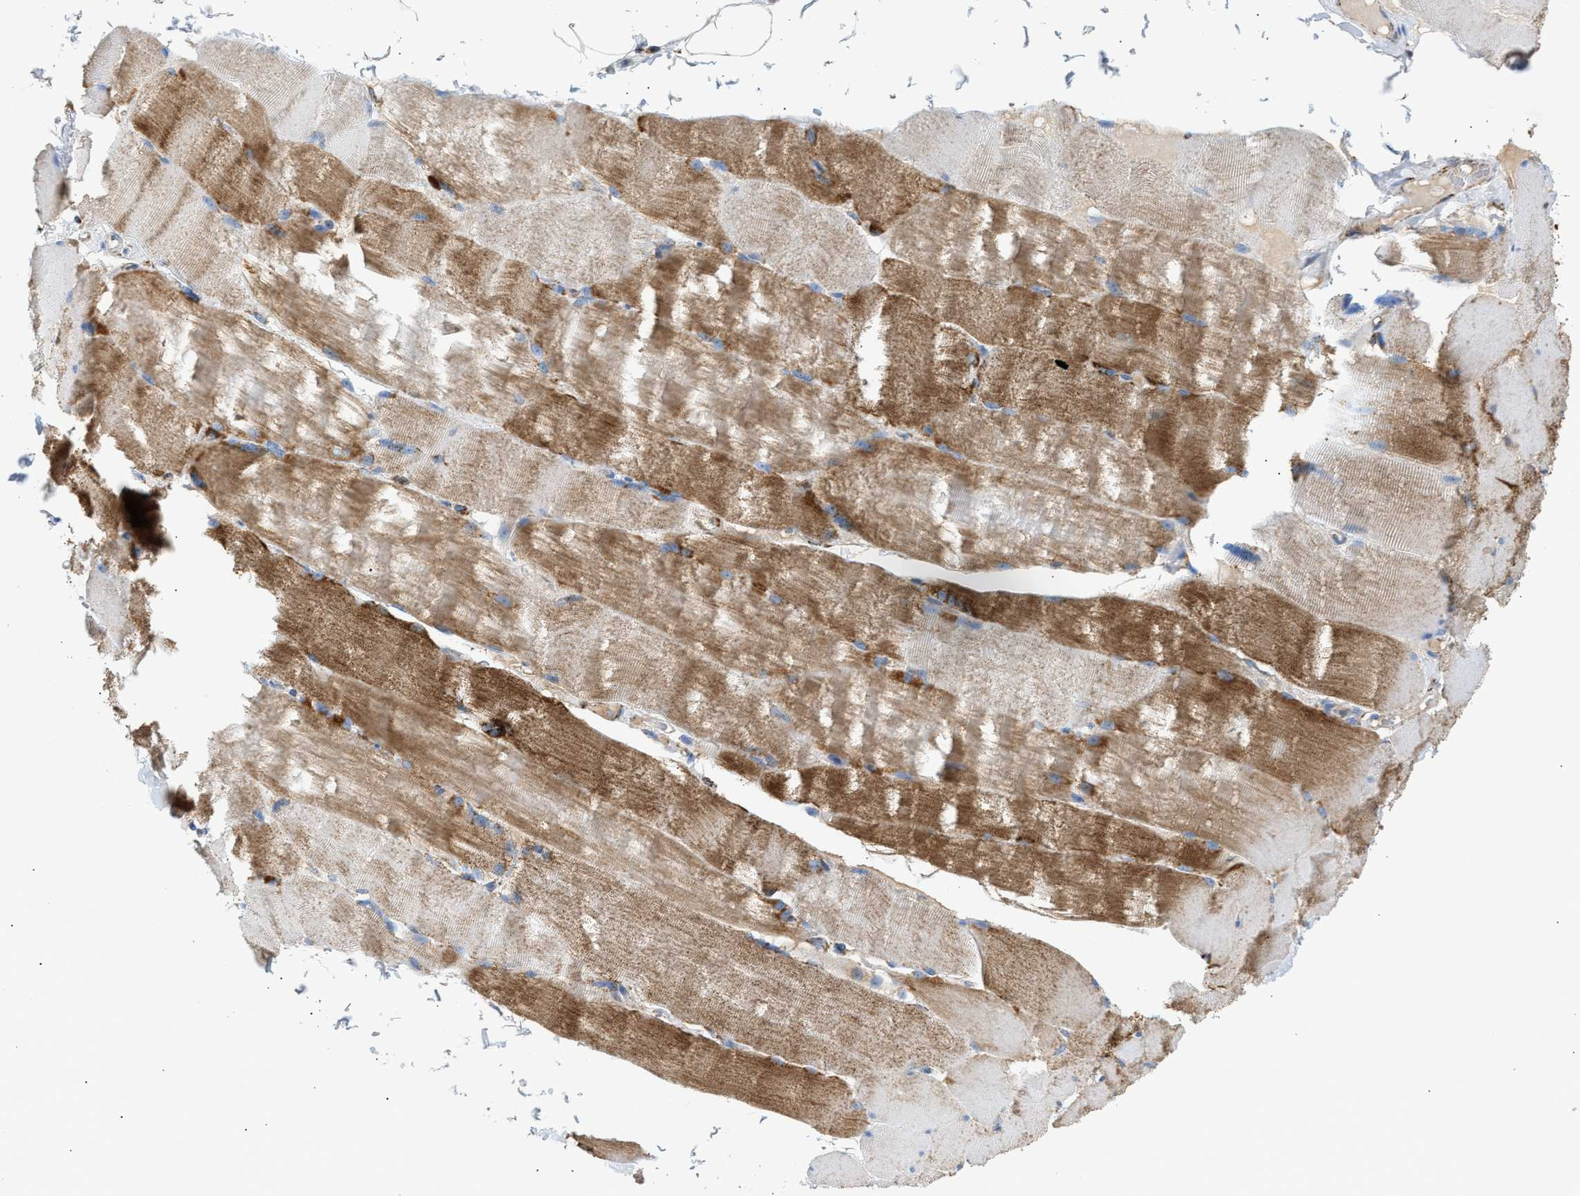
{"staining": {"intensity": "moderate", "quantity": "25%-75%", "location": "cytoplasmic/membranous"}, "tissue": "skeletal muscle", "cell_type": "Myocytes", "image_type": "normal", "snomed": [{"axis": "morphology", "description": "Normal tissue, NOS"}, {"axis": "topography", "description": "Skin"}, {"axis": "topography", "description": "Skeletal muscle"}], "caption": "Immunohistochemical staining of unremarkable skeletal muscle exhibits medium levels of moderate cytoplasmic/membranous staining in approximately 25%-75% of myocytes.", "gene": "OGDH", "patient": {"sex": "male", "age": 83}}